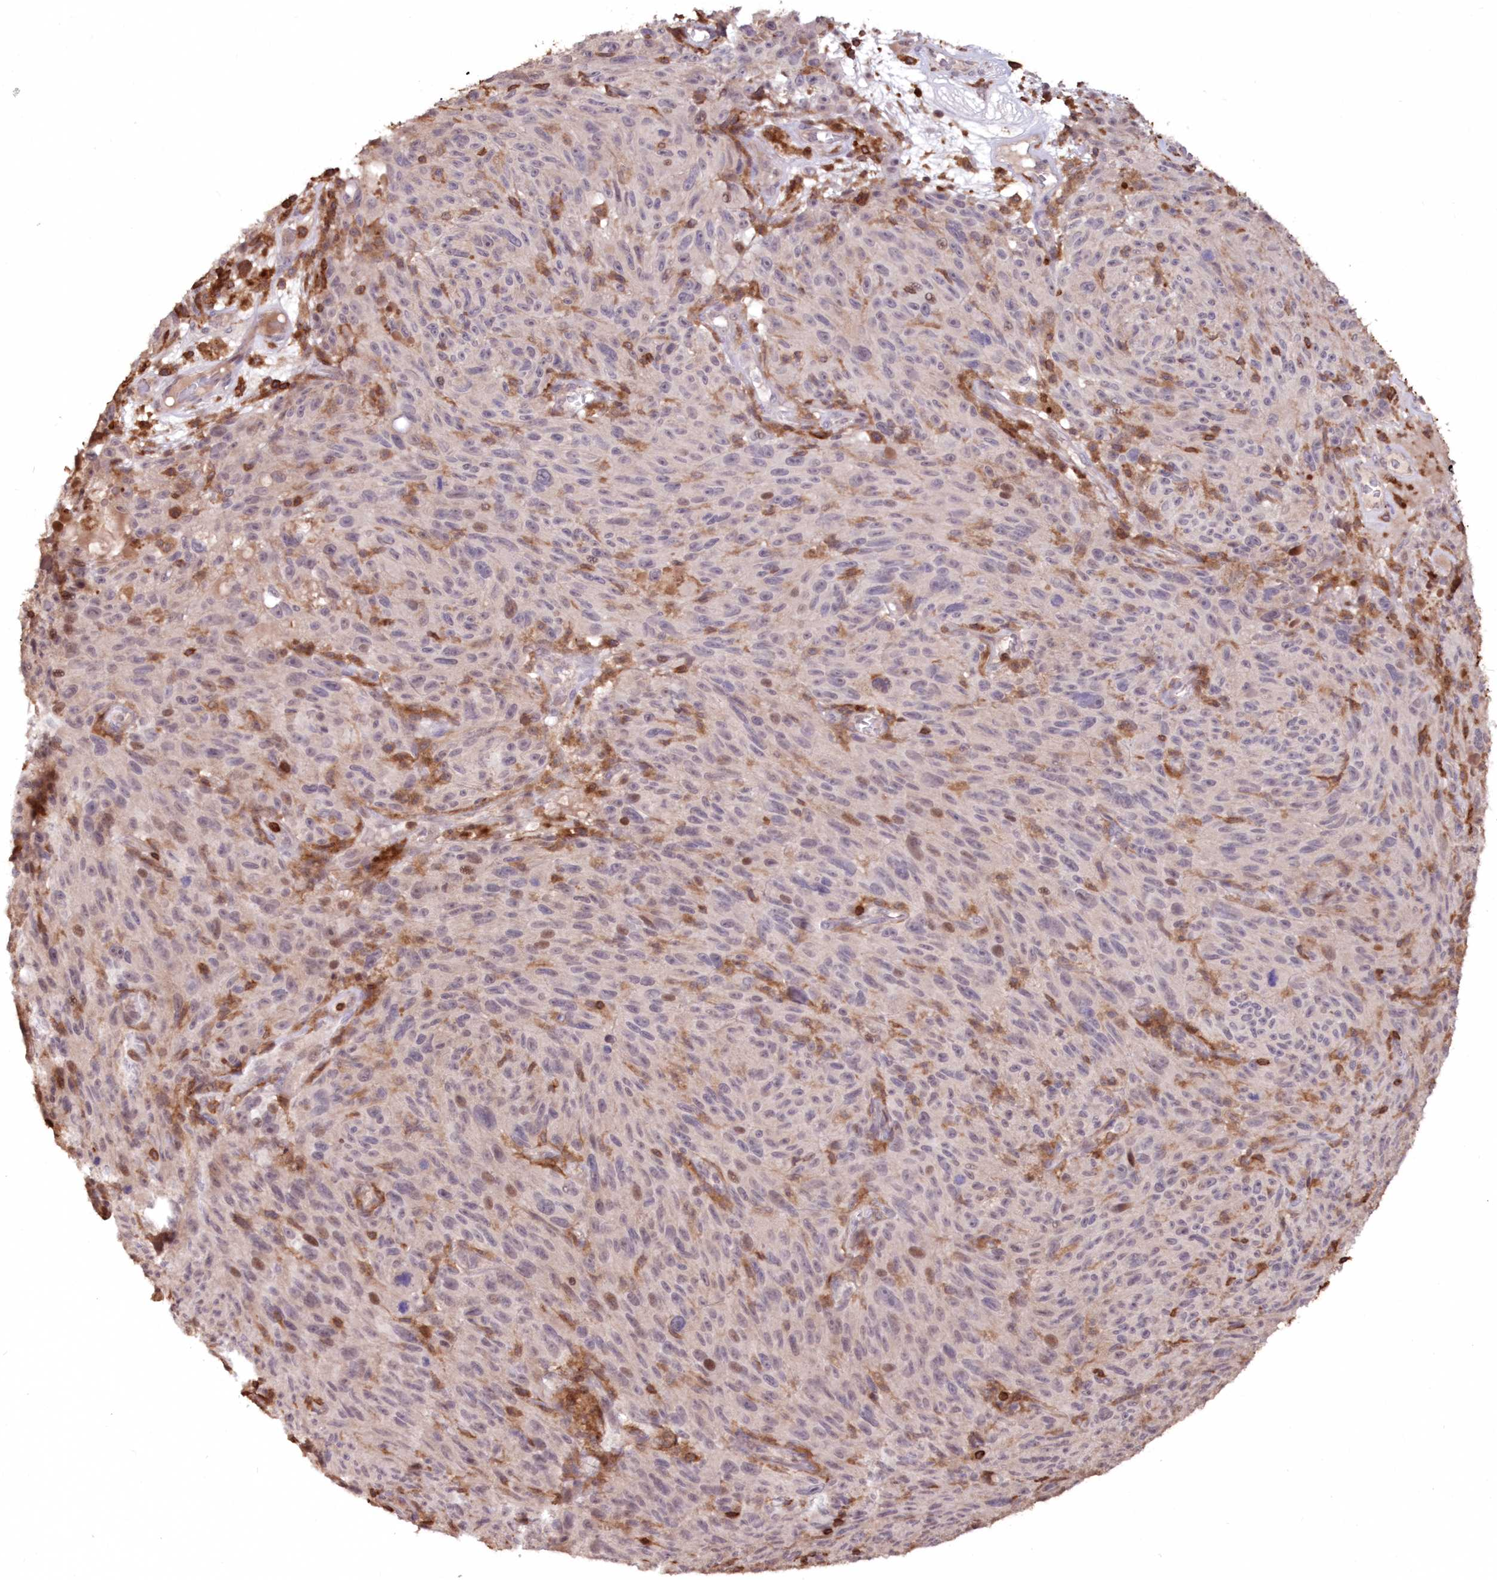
{"staining": {"intensity": "moderate", "quantity": "<25%", "location": "nuclear"}, "tissue": "melanoma", "cell_type": "Tumor cells", "image_type": "cancer", "snomed": [{"axis": "morphology", "description": "Malignant melanoma, NOS"}, {"axis": "topography", "description": "Skin"}], "caption": "Melanoma stained for a protein (brown) demonstrates moderate nuclear positive expression in approximately <25% of tumor cells.", "gene": "SNED1", "patient": {"sex": "female", "age": 82}}